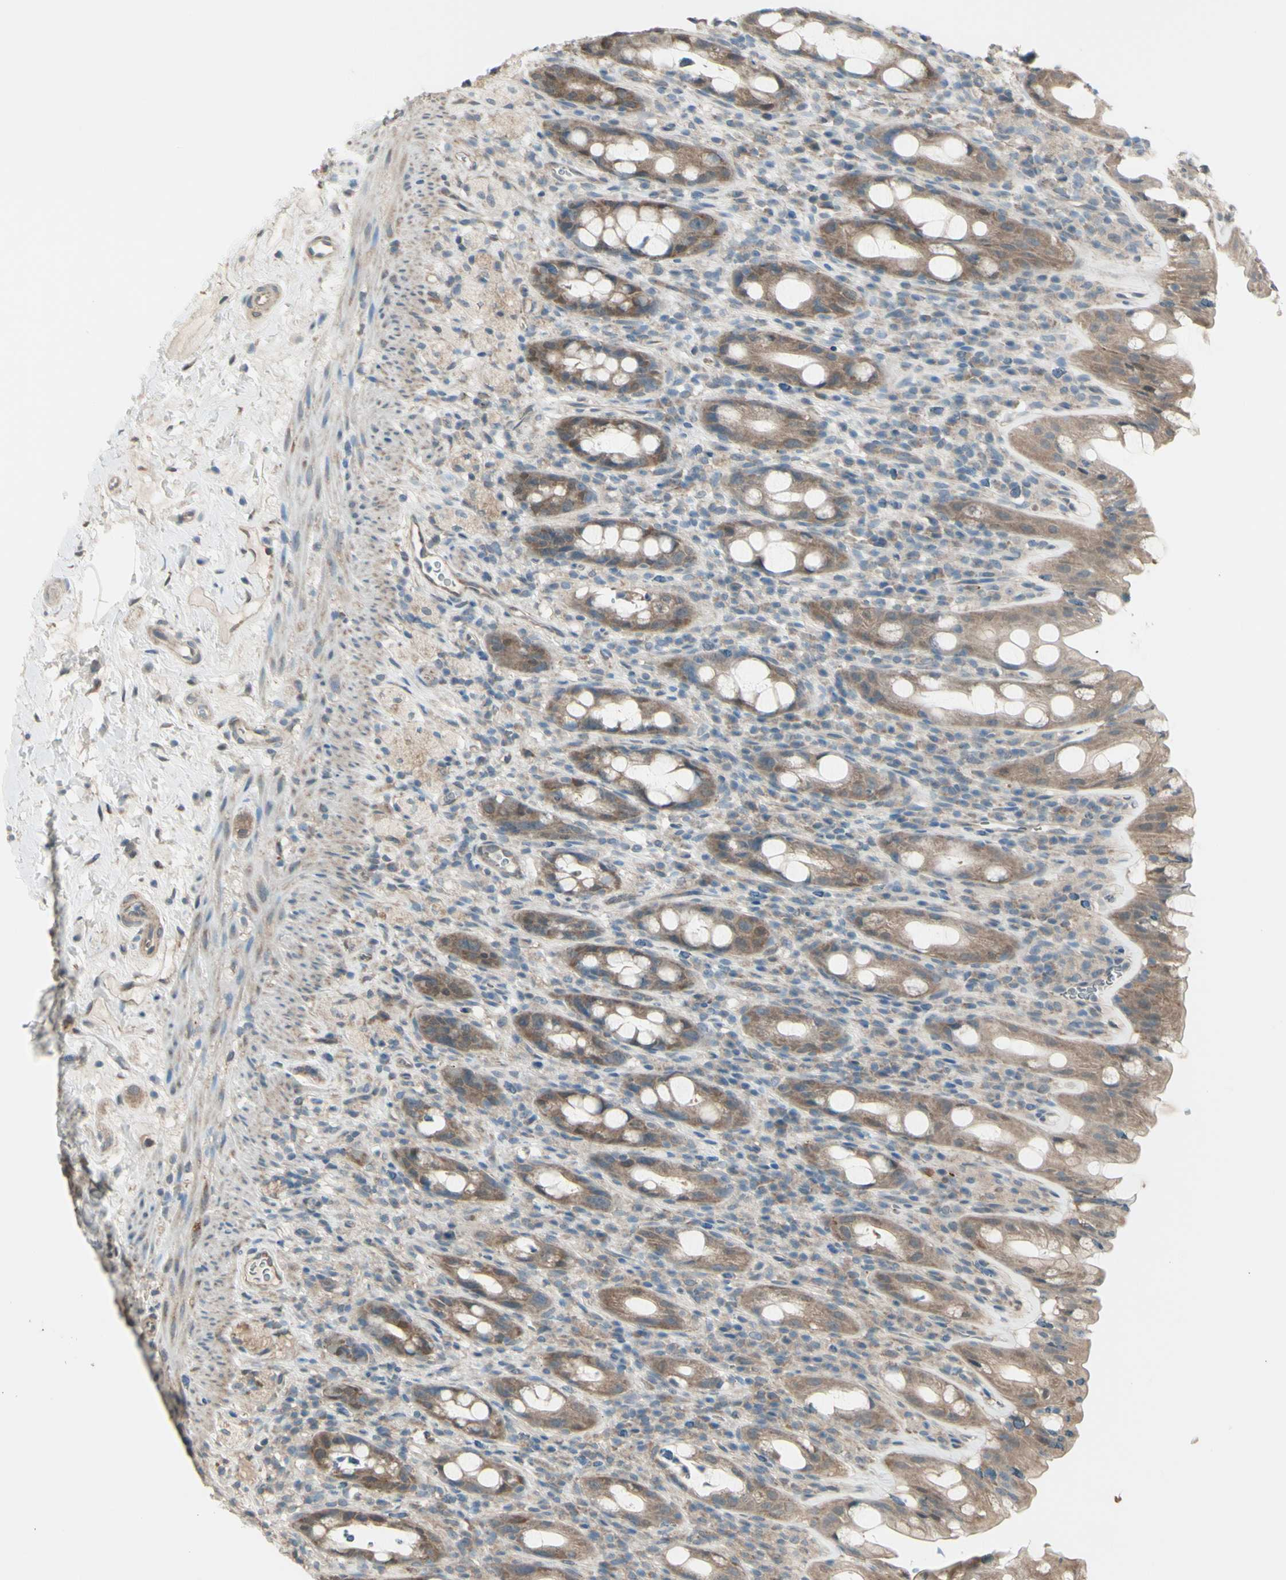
{"staining": {"intensity": "weak", "quantity": ">75%", "location": "cytoplasmic/membranous"}, "tissue": "rectum", "cell_type": "Glandular cells", "image_type": "normal", "snomed": [{"axis": "morphology", "description": "Normal tissue, NOS"}, {"axis": "topography", "description": "Rectum"}], "caption": "Human rectum stained for a protein (brown) exhibits weak cytoplasmic/membranous positive expression in approximately >75% of glandular cells.", "gene": "NAXD", "patient": {"sex": "male", "age": 44}}